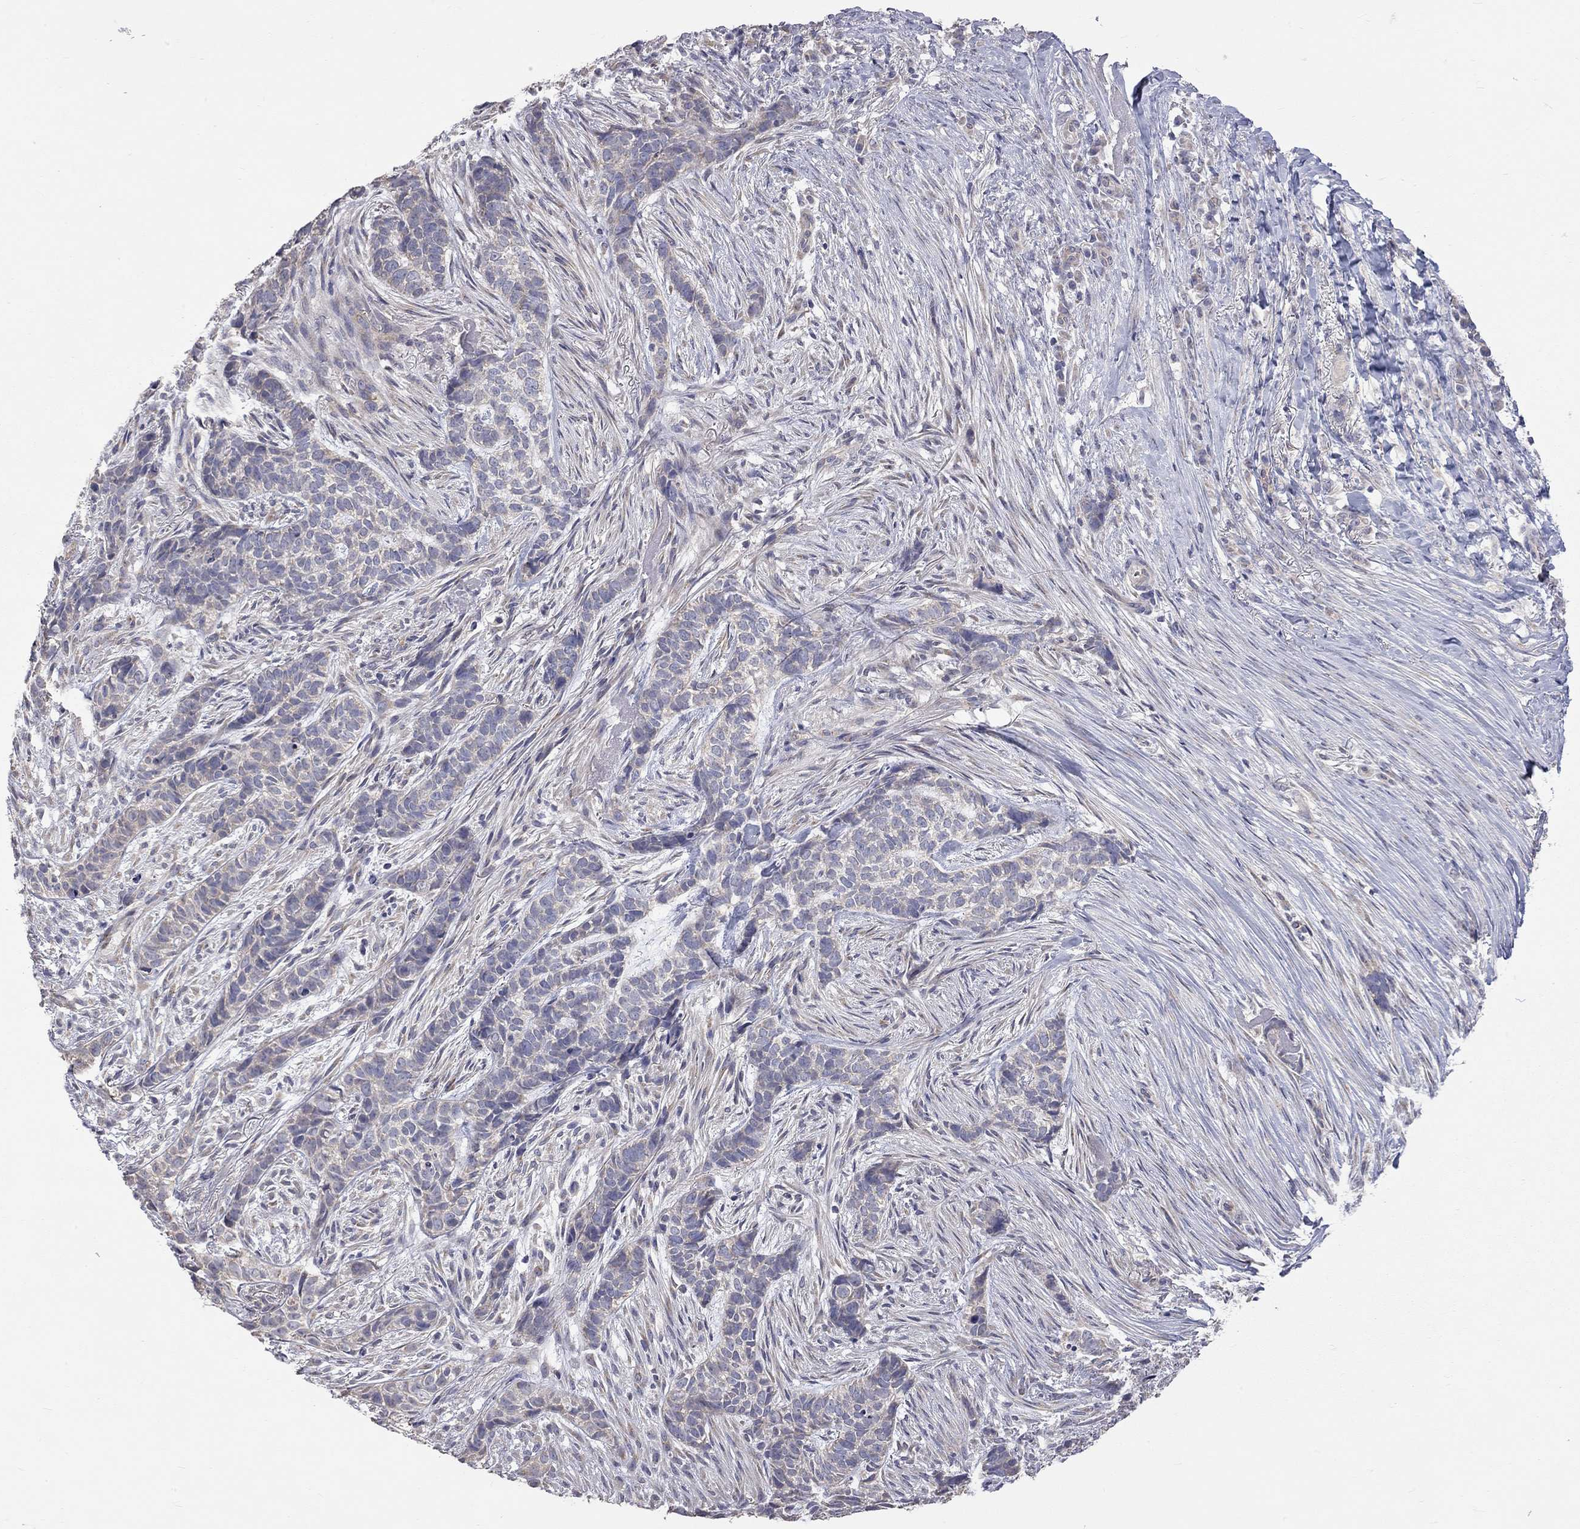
{"staining": {"intensity": "negative", "quantity": "none", "location": "none"}, "tissue": "skin cancer", "cell_type": "Tumor cells", "image_type": "cancer", "snomed": [{"axis": "morphology", "description": "Basal cell carcinoma"}, {"axis": "topography", "description": "Skin"}], "caption": "Basal cell carcinoma (skin) was stained to show a protein in brown. There is no significant expression in tumor cells.", "gene": "OPRK1", "patient": {"sex": "female", "age": 69}}